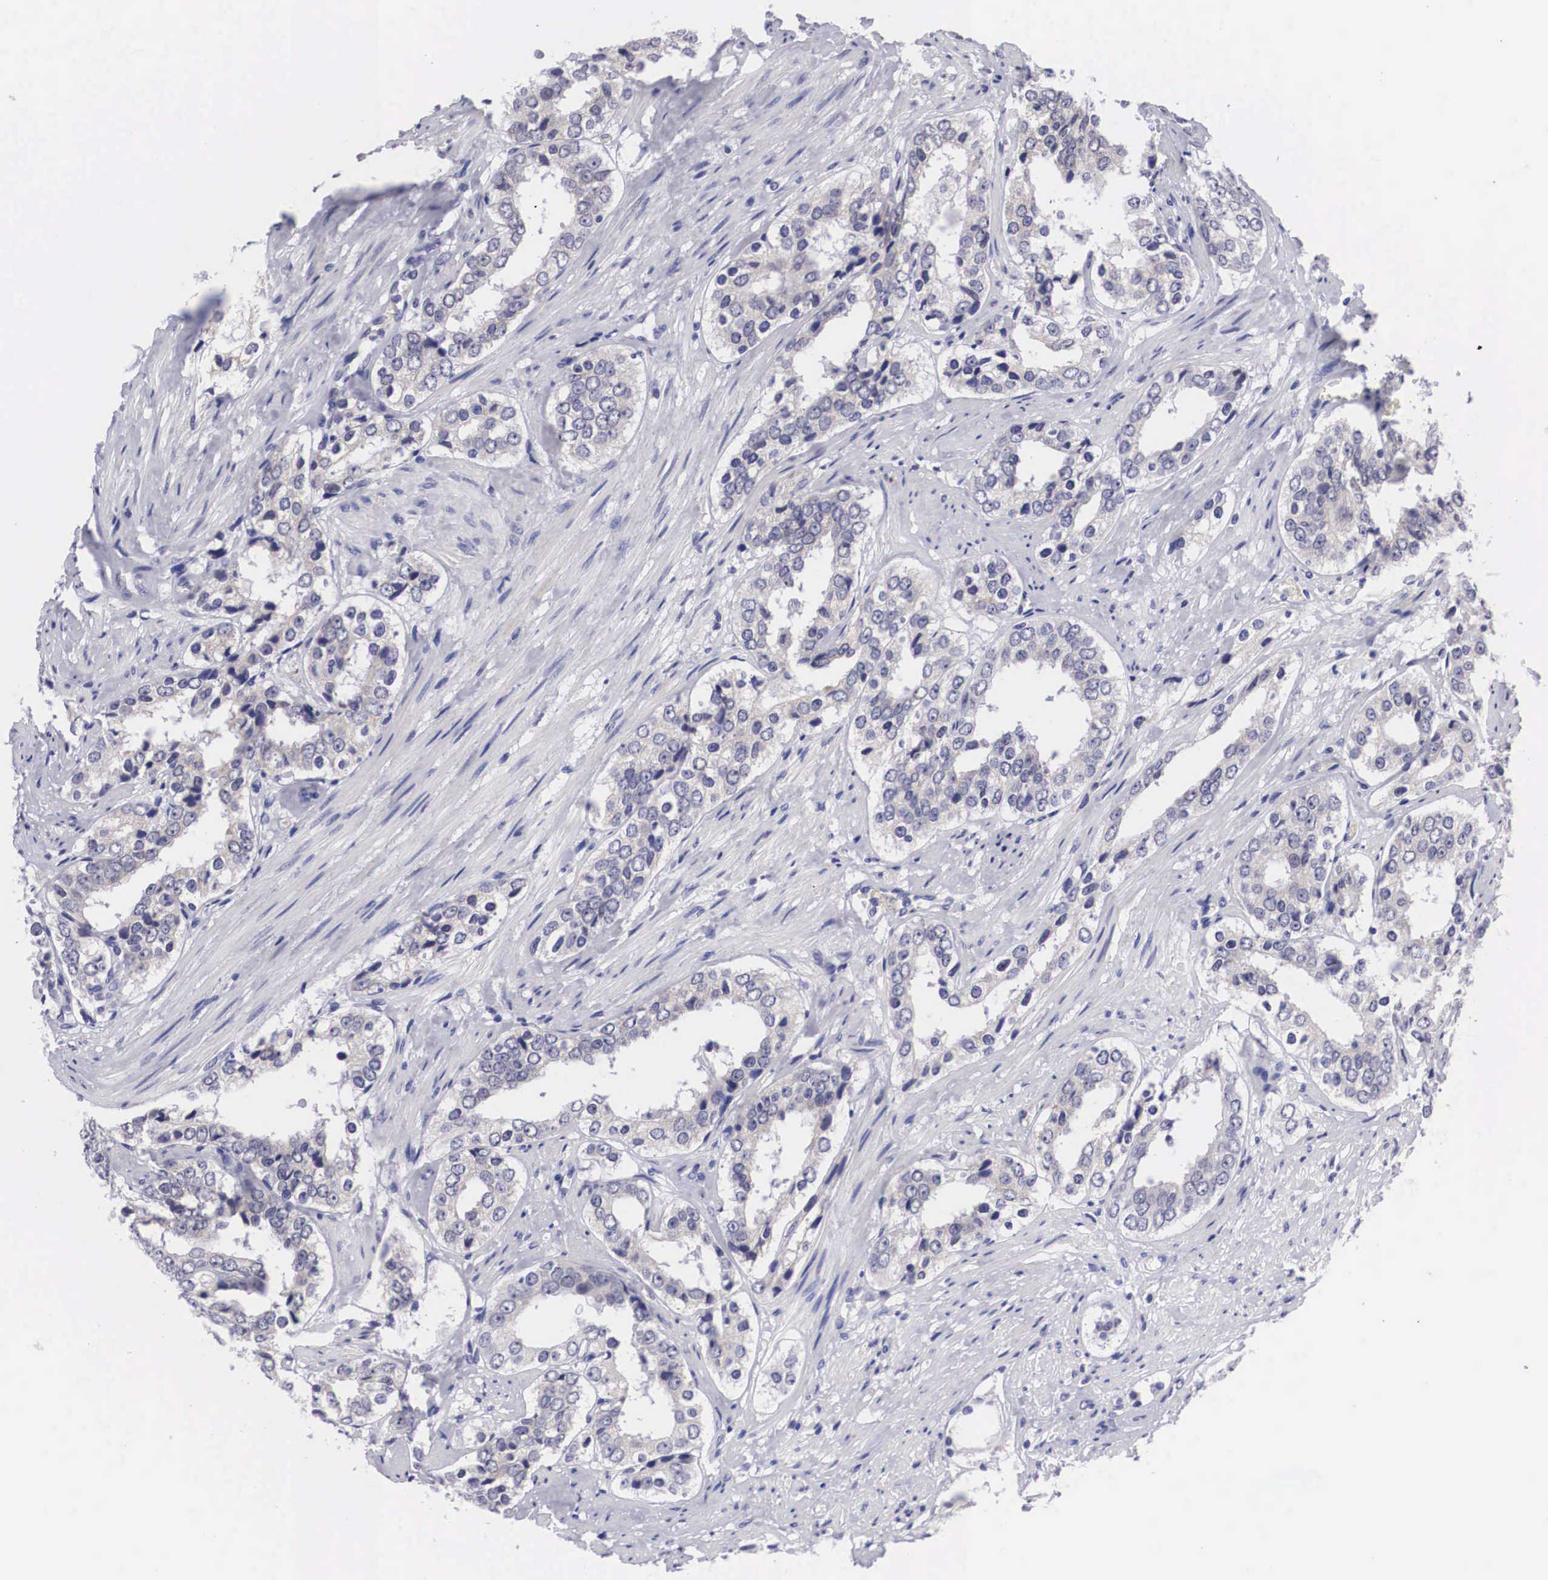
{"staining": {"intensity": "negative", "quantity": "none", "location": "none"}, "tissue": "prostate cancer", "cell_type": "Tumor cells", "image_type": "cancer", "snomed": [{"axis": "morphology", "description": "Adenocarcinoma, Medium grade"}, {"axis": "topography", "description": "Prostate"}], "caption": "Immunohistochemistry image of human prostate cancer (medium-grade adenocarcinoma) stained for a protein (brown), which shows no expression in tumor cells.", "gene": "SOX11", "patient": {"sex": "male", "age": 73}}